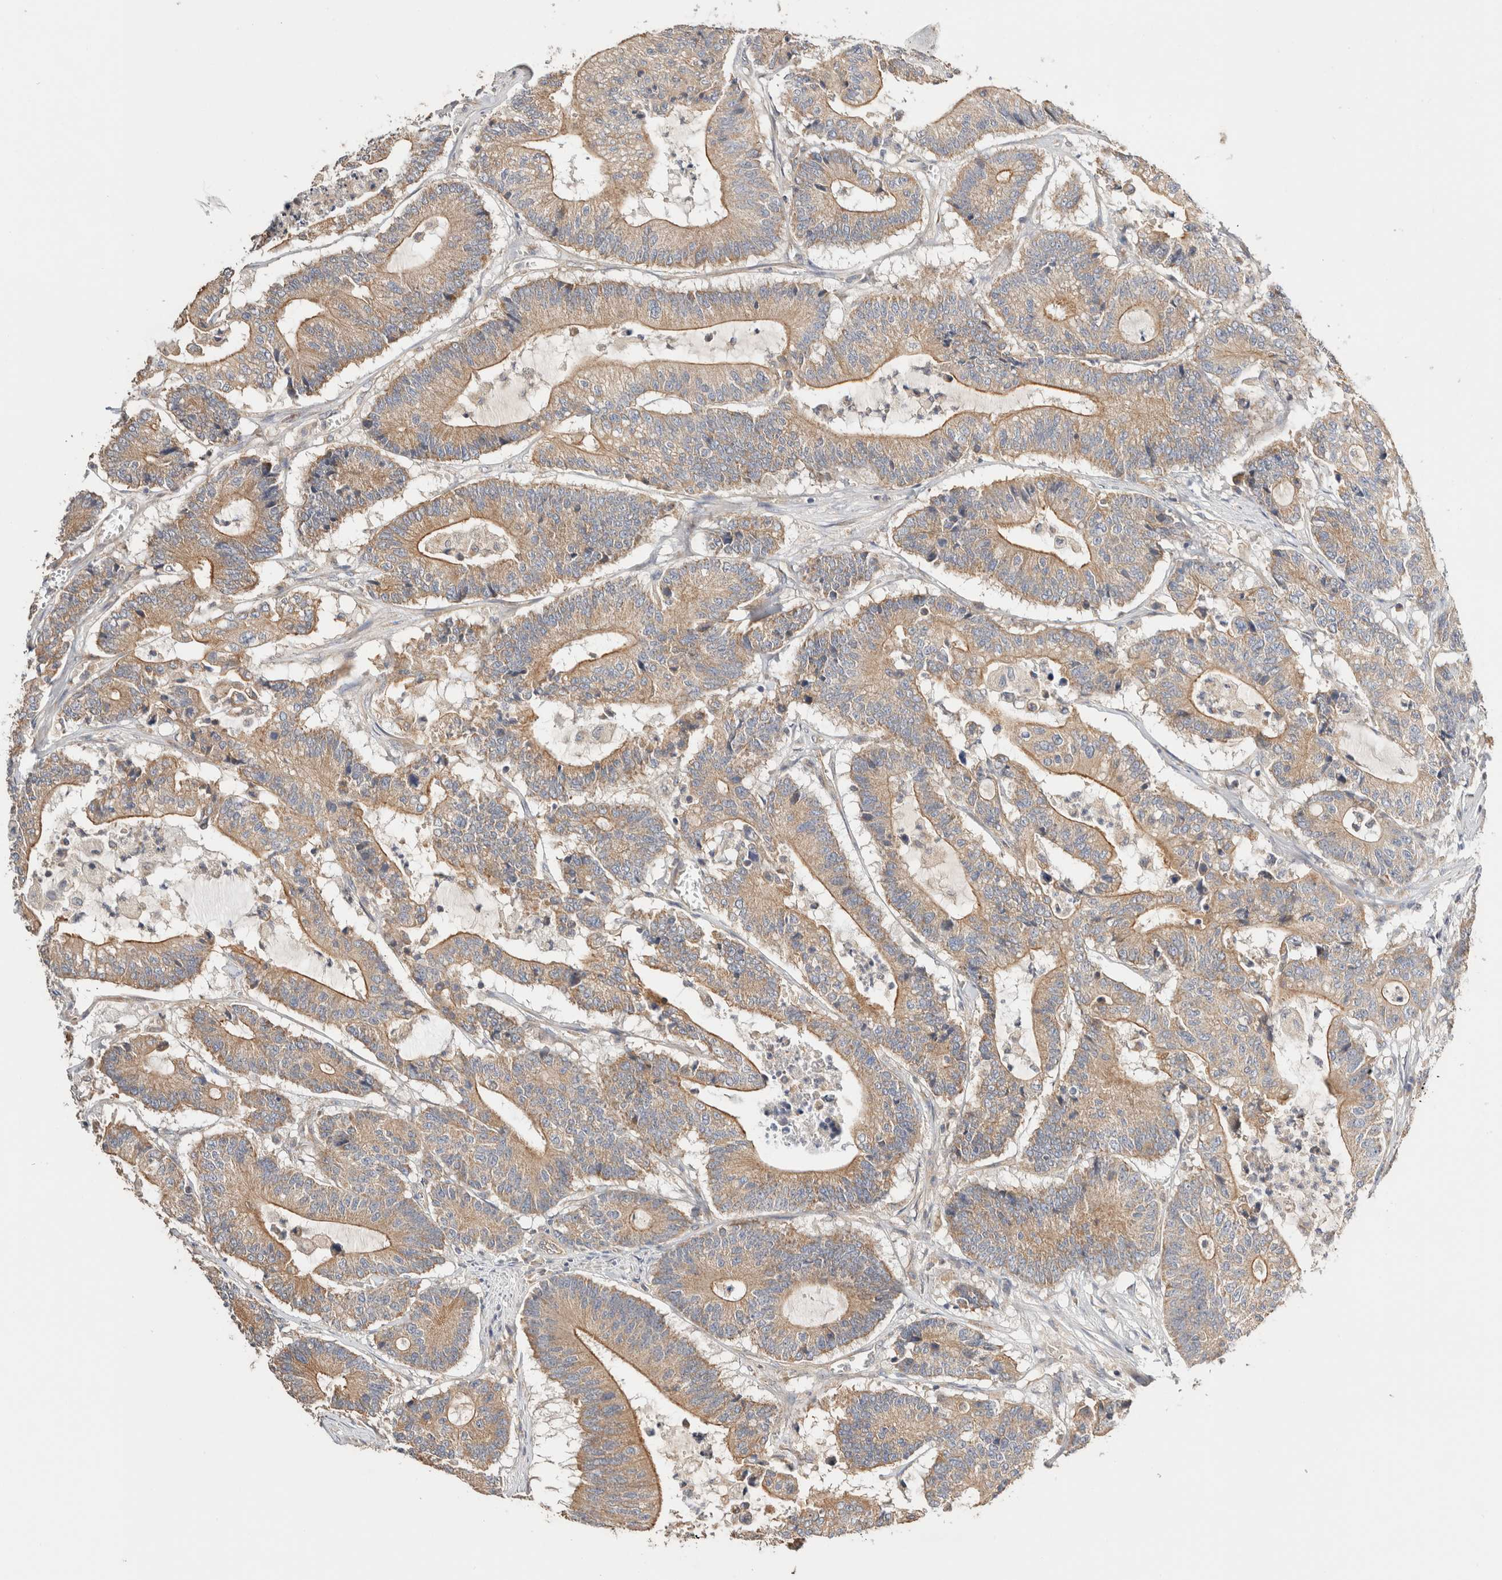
{"staining": {"intensity": "moderate", "quantity": ">75%", "location": "cytoplasmic/membranous"}, "tissue": "colorectal cancer", "cell_type": "Tumor cells", "image_type": "cancer", "snomed": [{"axis": "morphology", "description": "Adenocarcinoma, NOS"}, {"axis": "topography", "description": "Colon"}], "caption": "A high-resolution micrograph shows immunohistochemistry staining of colorectal cancer, which exhibits moderate cytoplasmic/membranous positivity in approximately >75% of tumor cells. (DAB (3,3'-diaminobenzidine) IHC, brown staining for protein, blue staining for nuclei).", "gene": "B3GNTL1", "patient": {"sex": "female", "age": 84}}